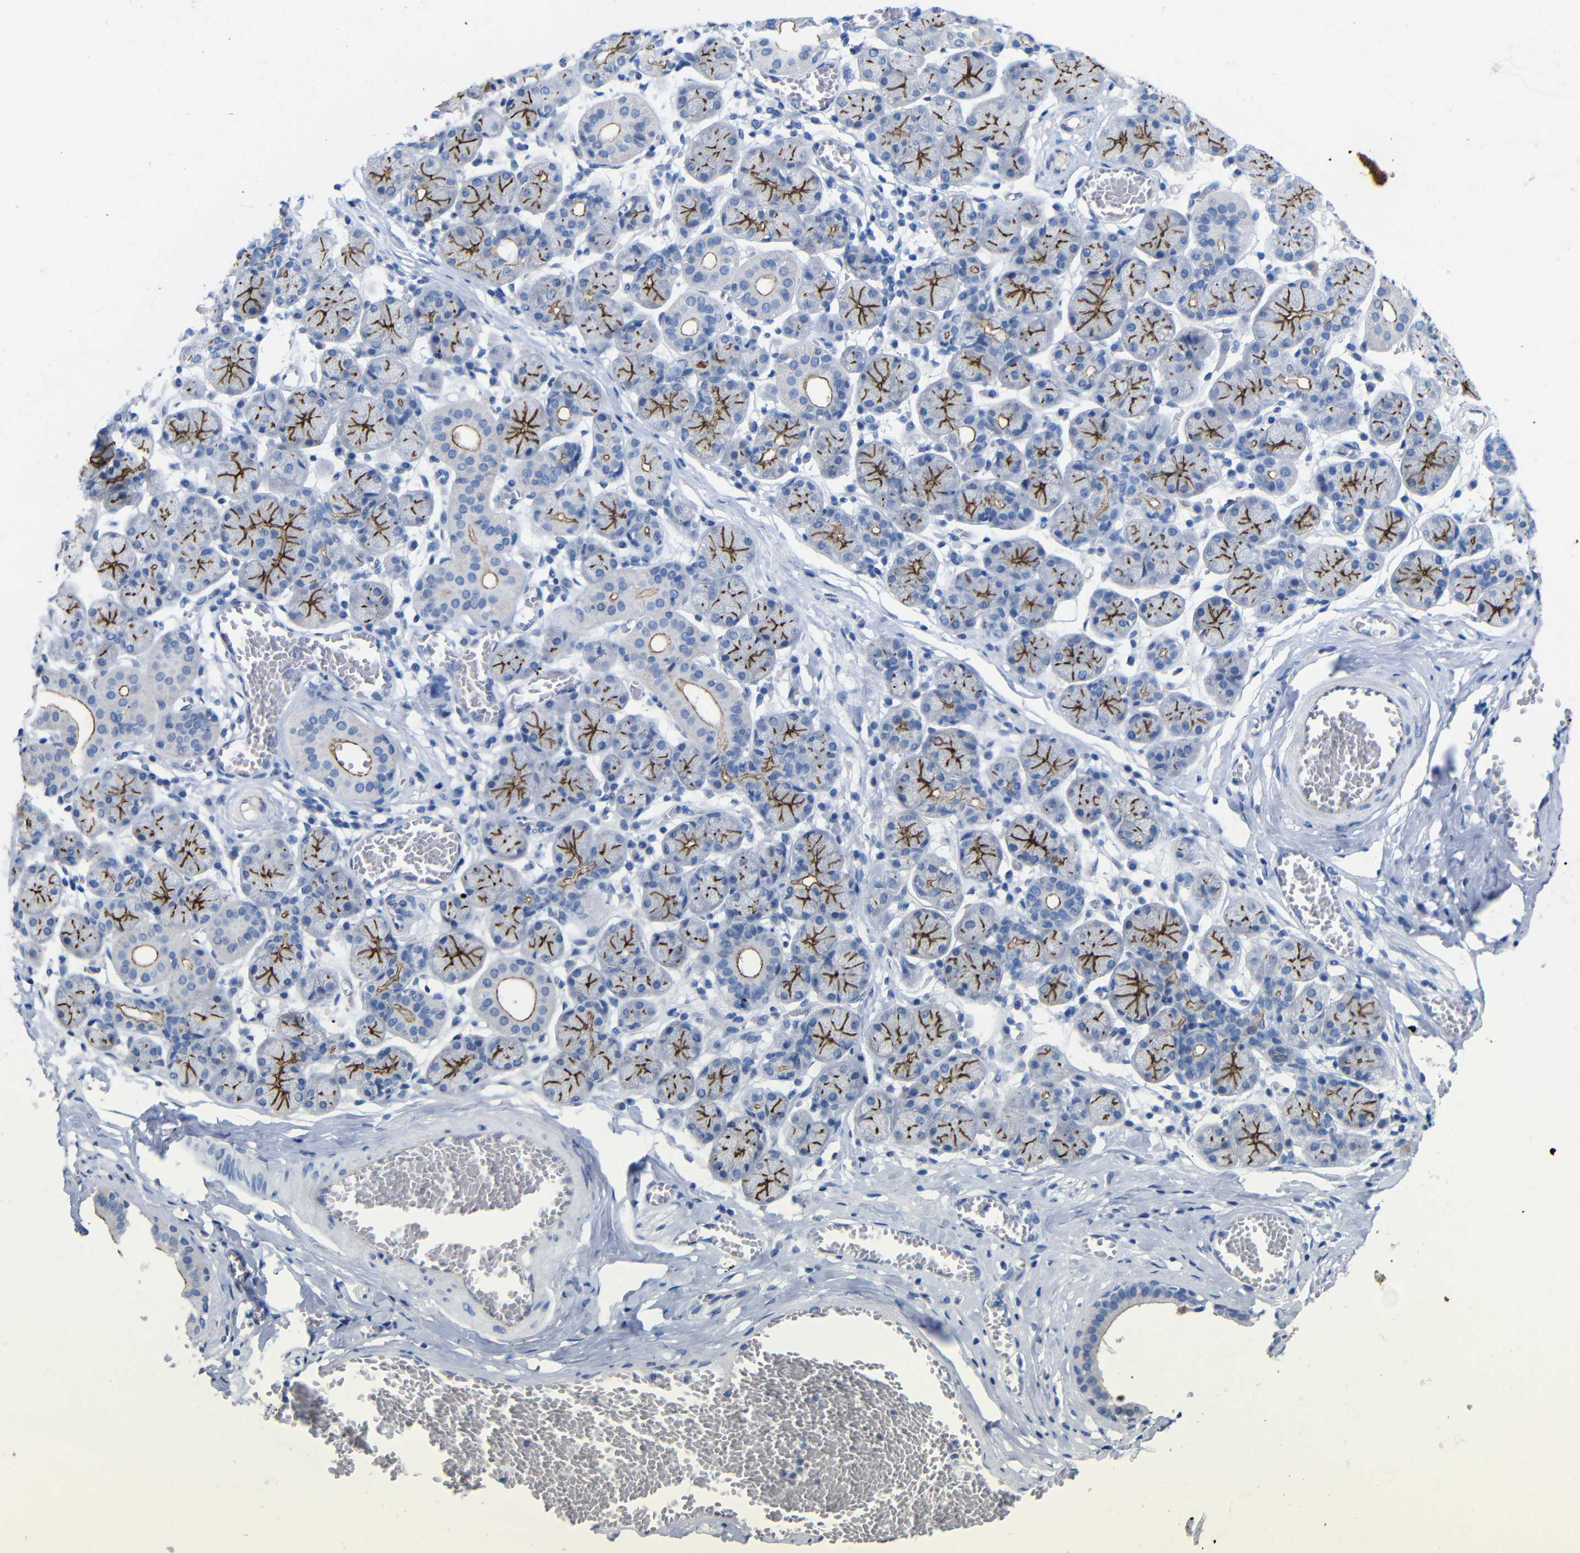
{"staining": {"intensity": "strong", "quantity": "25%-75%", "location": "cytoplasmic/membranous"}, "tissue": "salivary gland", "cell_type": "Glandular cells", "image_type": "normal", "snomed": [{"axis": "morphology", "description": "Normal tissue, NOS"}, {"axis": "topography", "description": "Salivary gland"}], "caption": "Salivary gland stained for a protein (brown) reveals strong cytoplasmic/membranous positive expression in approximately 25%-75% of glandular cells.", "gene": "CGNL1", "patient": {"sex": "female", "age": 24}}